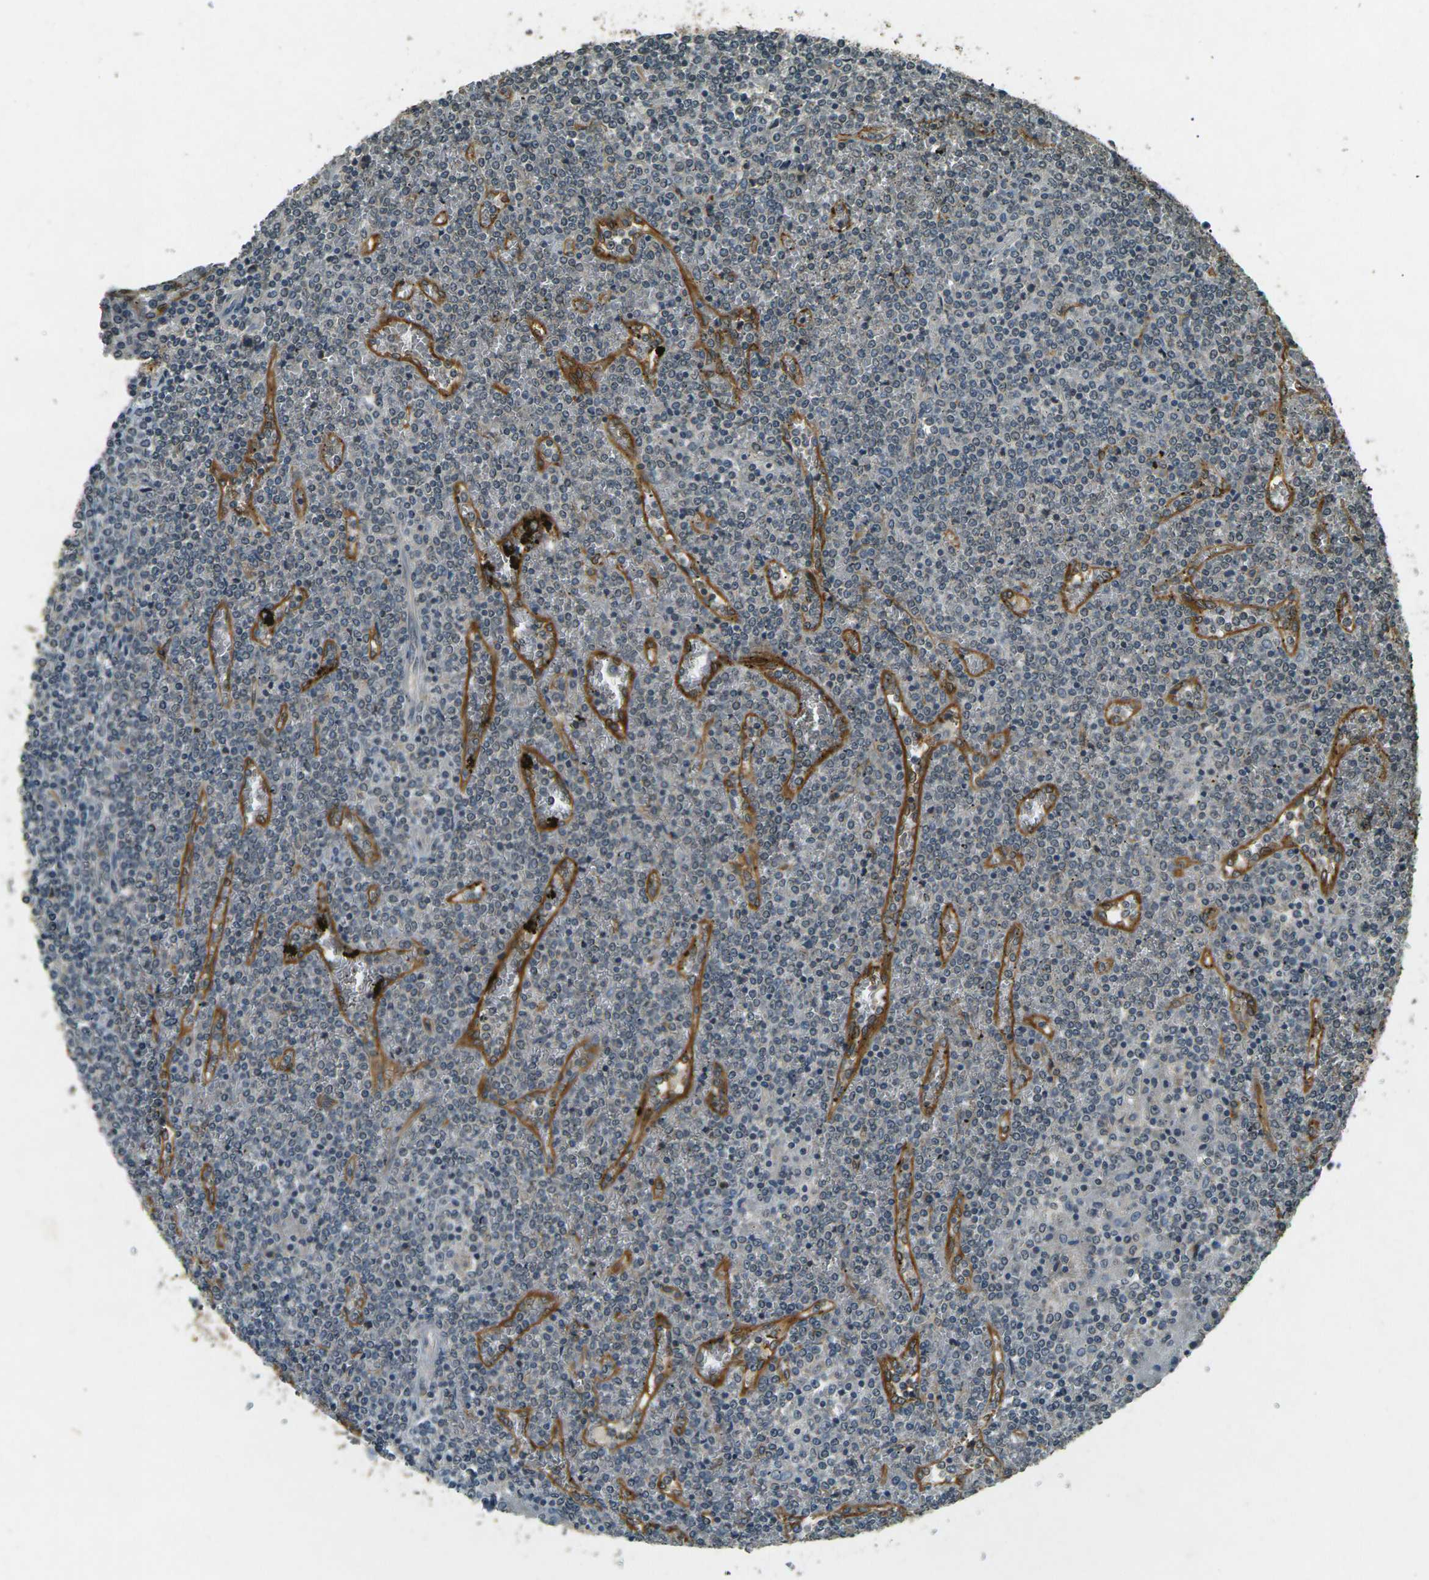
{"staining": {"intensity": "negative", "quantity": "none", "location": "none"}, "tissue": "lymphoma", "cell_type": "Tumor cells", "image_type": "cancer", "snomed": [{"axis": "morphology", "description": "Malignant lymphoma, non-Hodgkin's type, Low grade"}, {"axis": "topography", "description": "Spleen"}], "caption": "A histopathology image of lymphoma stained for a protein displays no brown staining in tumor cells.", "gene": "PDE2A", "patient": {"sex": "female", "age": 19}}